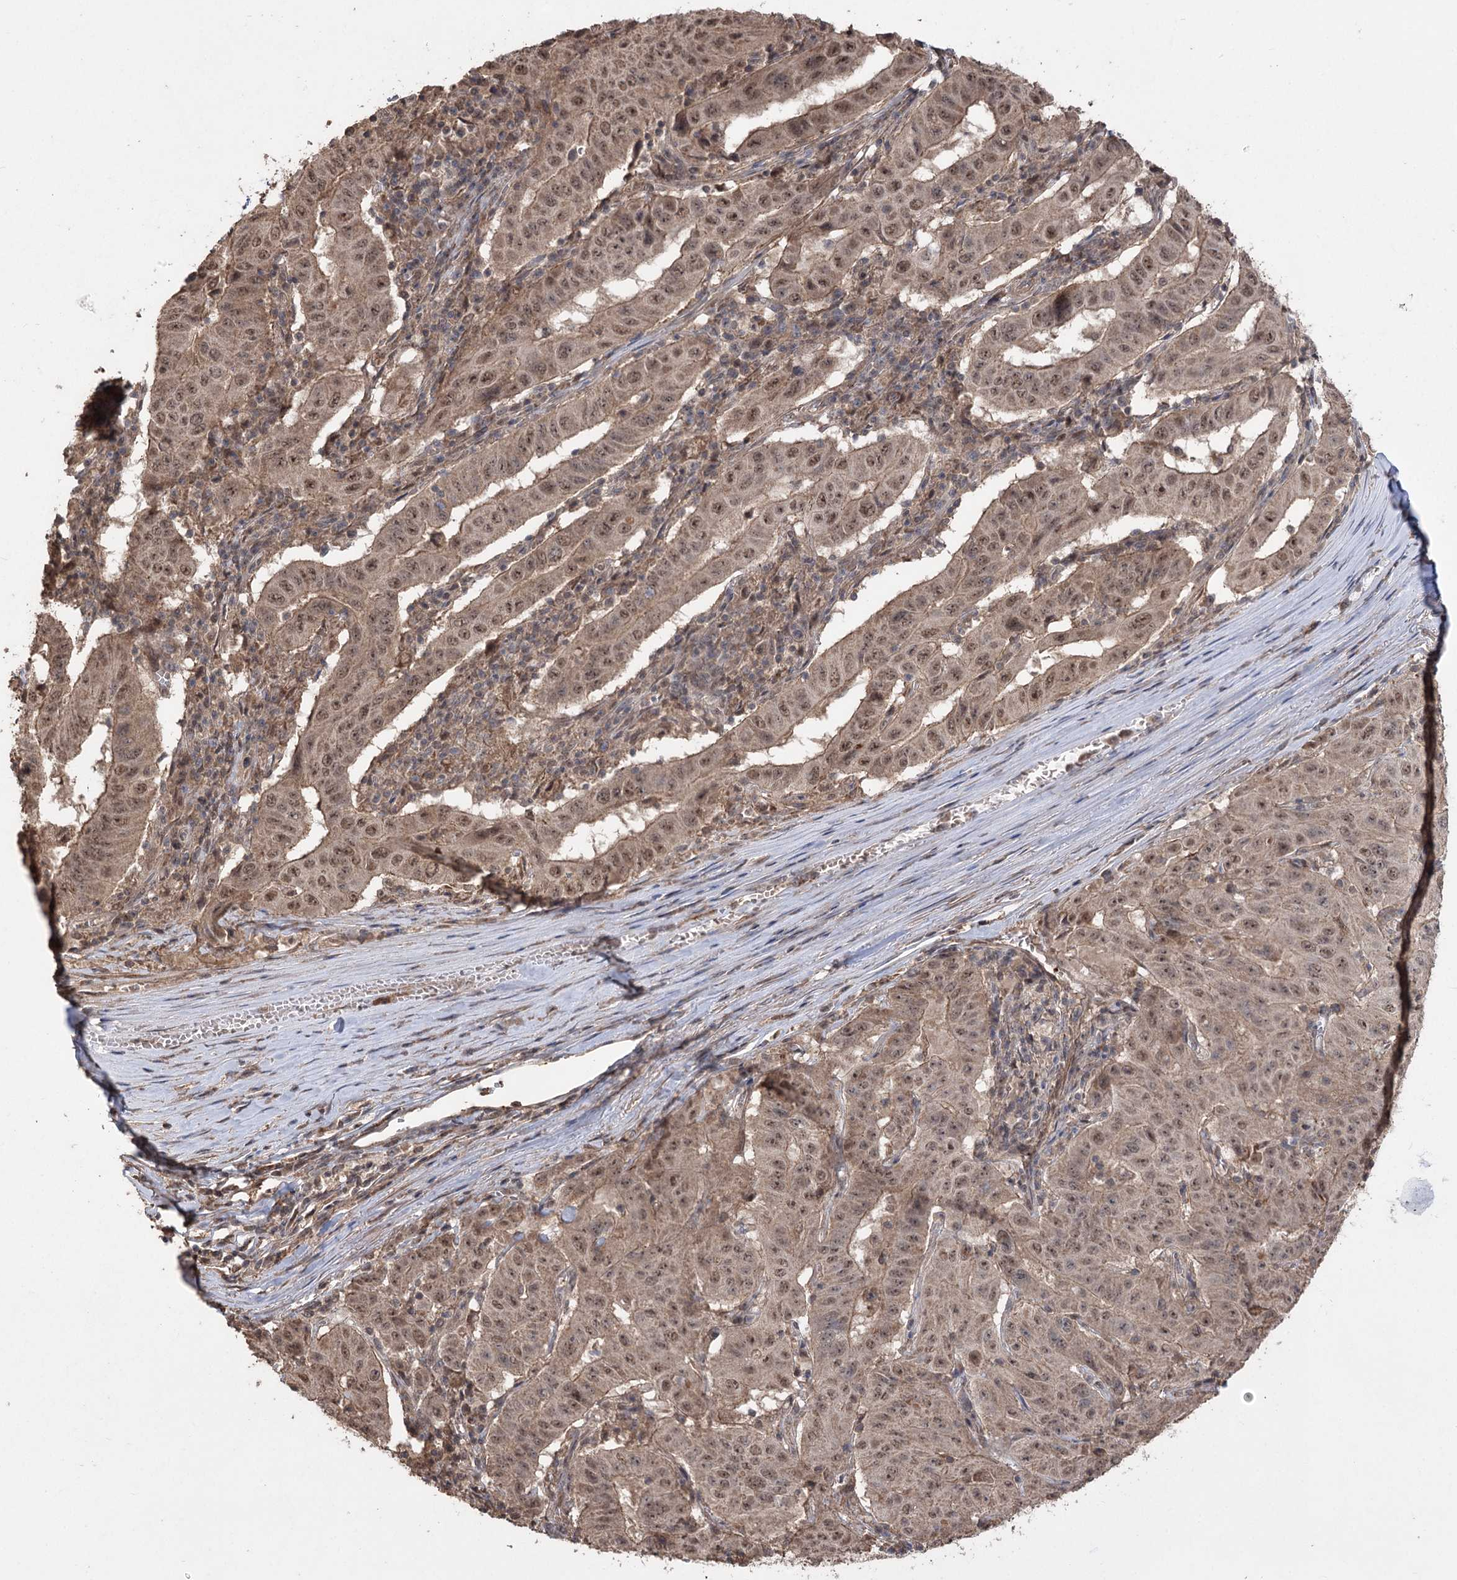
{"staining": {"intensity": "moderate", "quantity": ">75%", "location": "cytoplasmic/membranous,nuclear"}, "tissue": "pancreatic cancer", "cell_type": "Tumor cells", "image_type": "cancer", "snomed": [{"axis": "morphology", "description": "Adenocarcinoma, NOS"}, {"axis": "topography", "description": "Pancreas"}], "caption": "Pancreatic adenocarcinoma stained with a brown dye displays moderate cytoplasmic/membranous and nuclear positive positivity in approximately >75% of tumor cells.", "gene": "TENM2", "patient": {"sex": "male", "age": 63}}